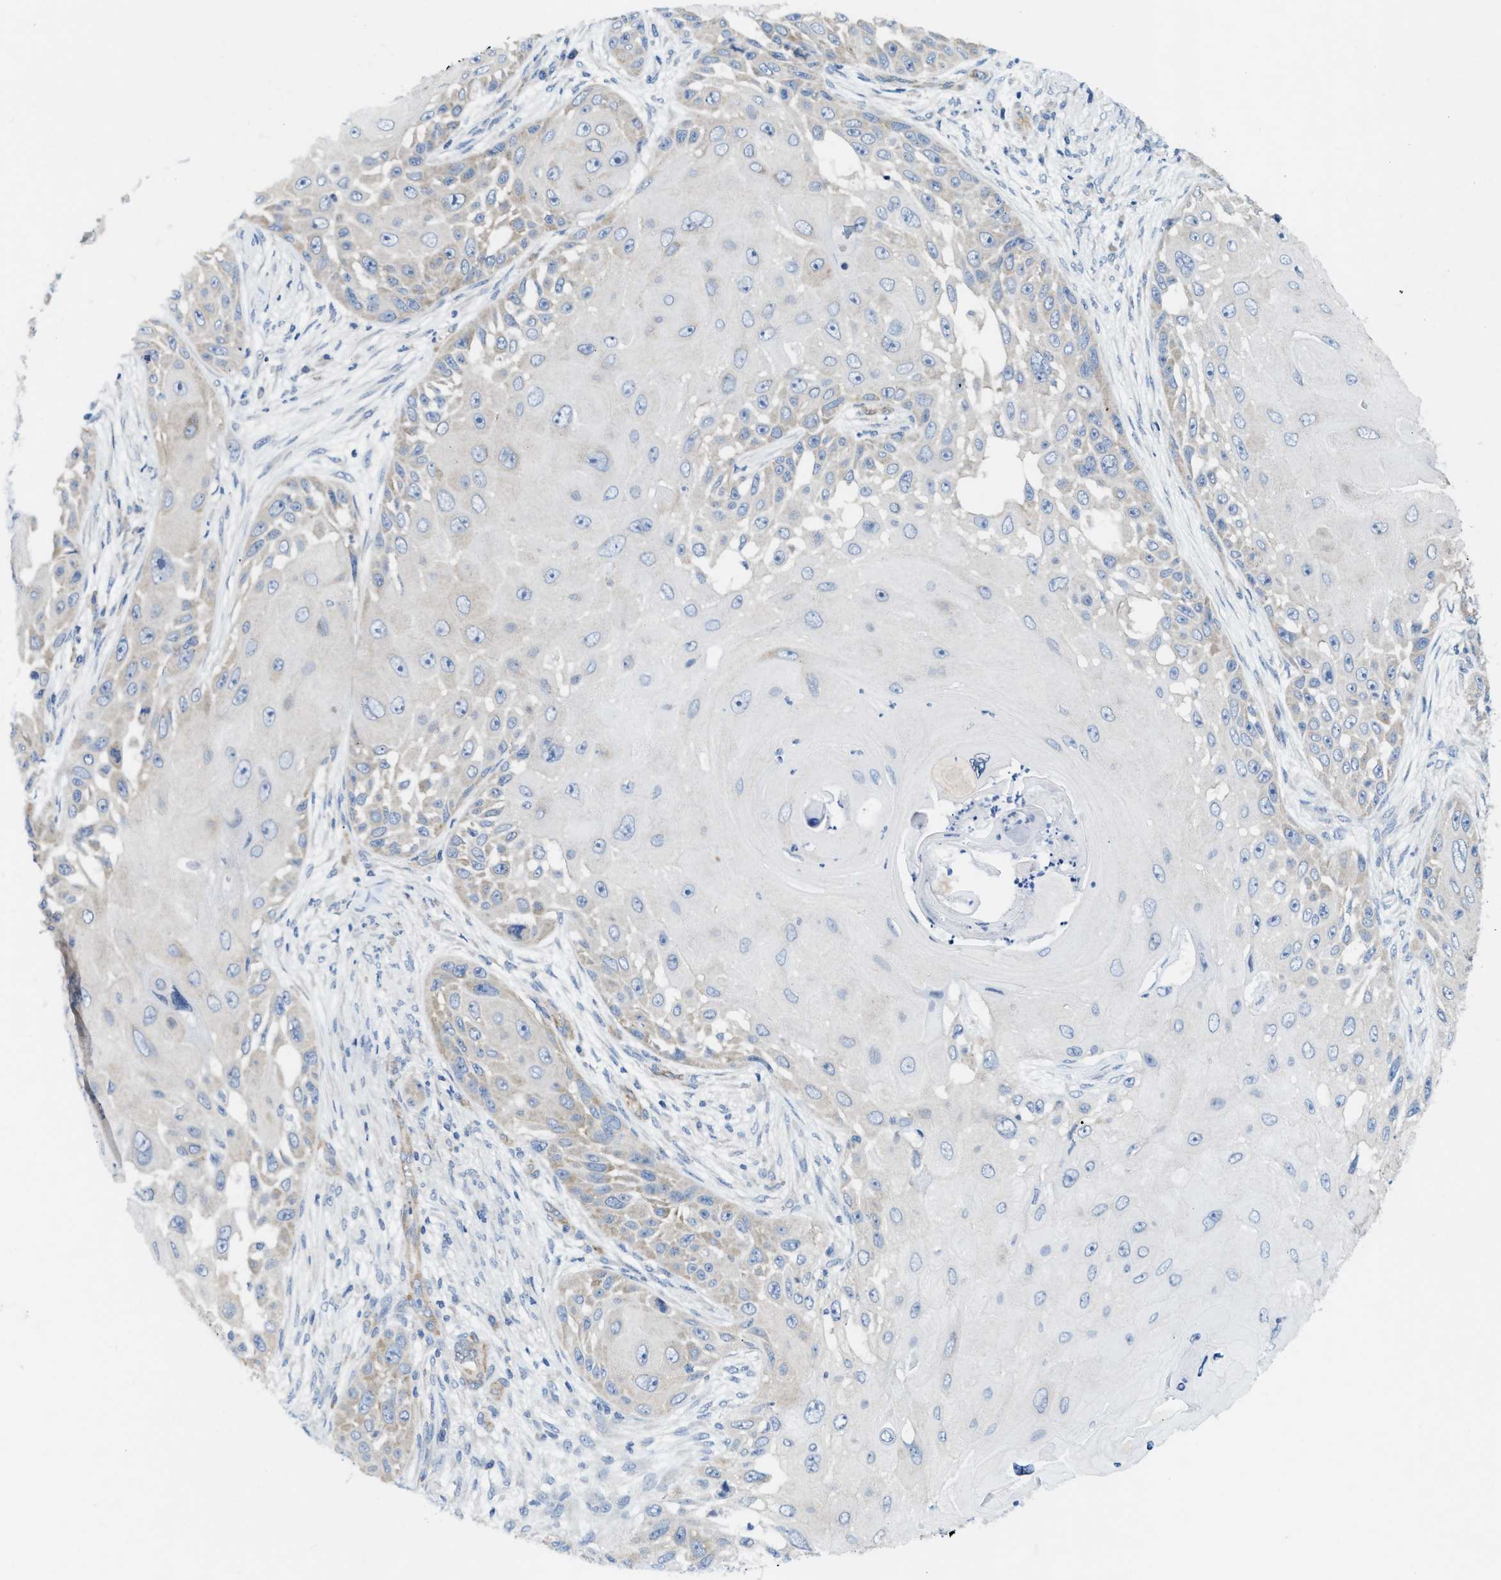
{"staining": {"intensity": "weak", "quantity": "<25%", "location": "cytoplasmic/membranous"}, "tissue": "skin cancer", "cell_type": "Tumor cells", "image_type": "cancer", "snomed": [{"axis": "morphology", "description": "Squamous cell carcinoma, NOS"}, {"axis": "topography", "description": "Skin"}], "caption": "High power microscopy micrograph of an immunohistochemistry micrograph of skin cancer (squamous cell carcinoma), revealing no significant positivity in tumor cells.", "gene": "UBAP2", "patient": {"sex": "female", "age": 44}}